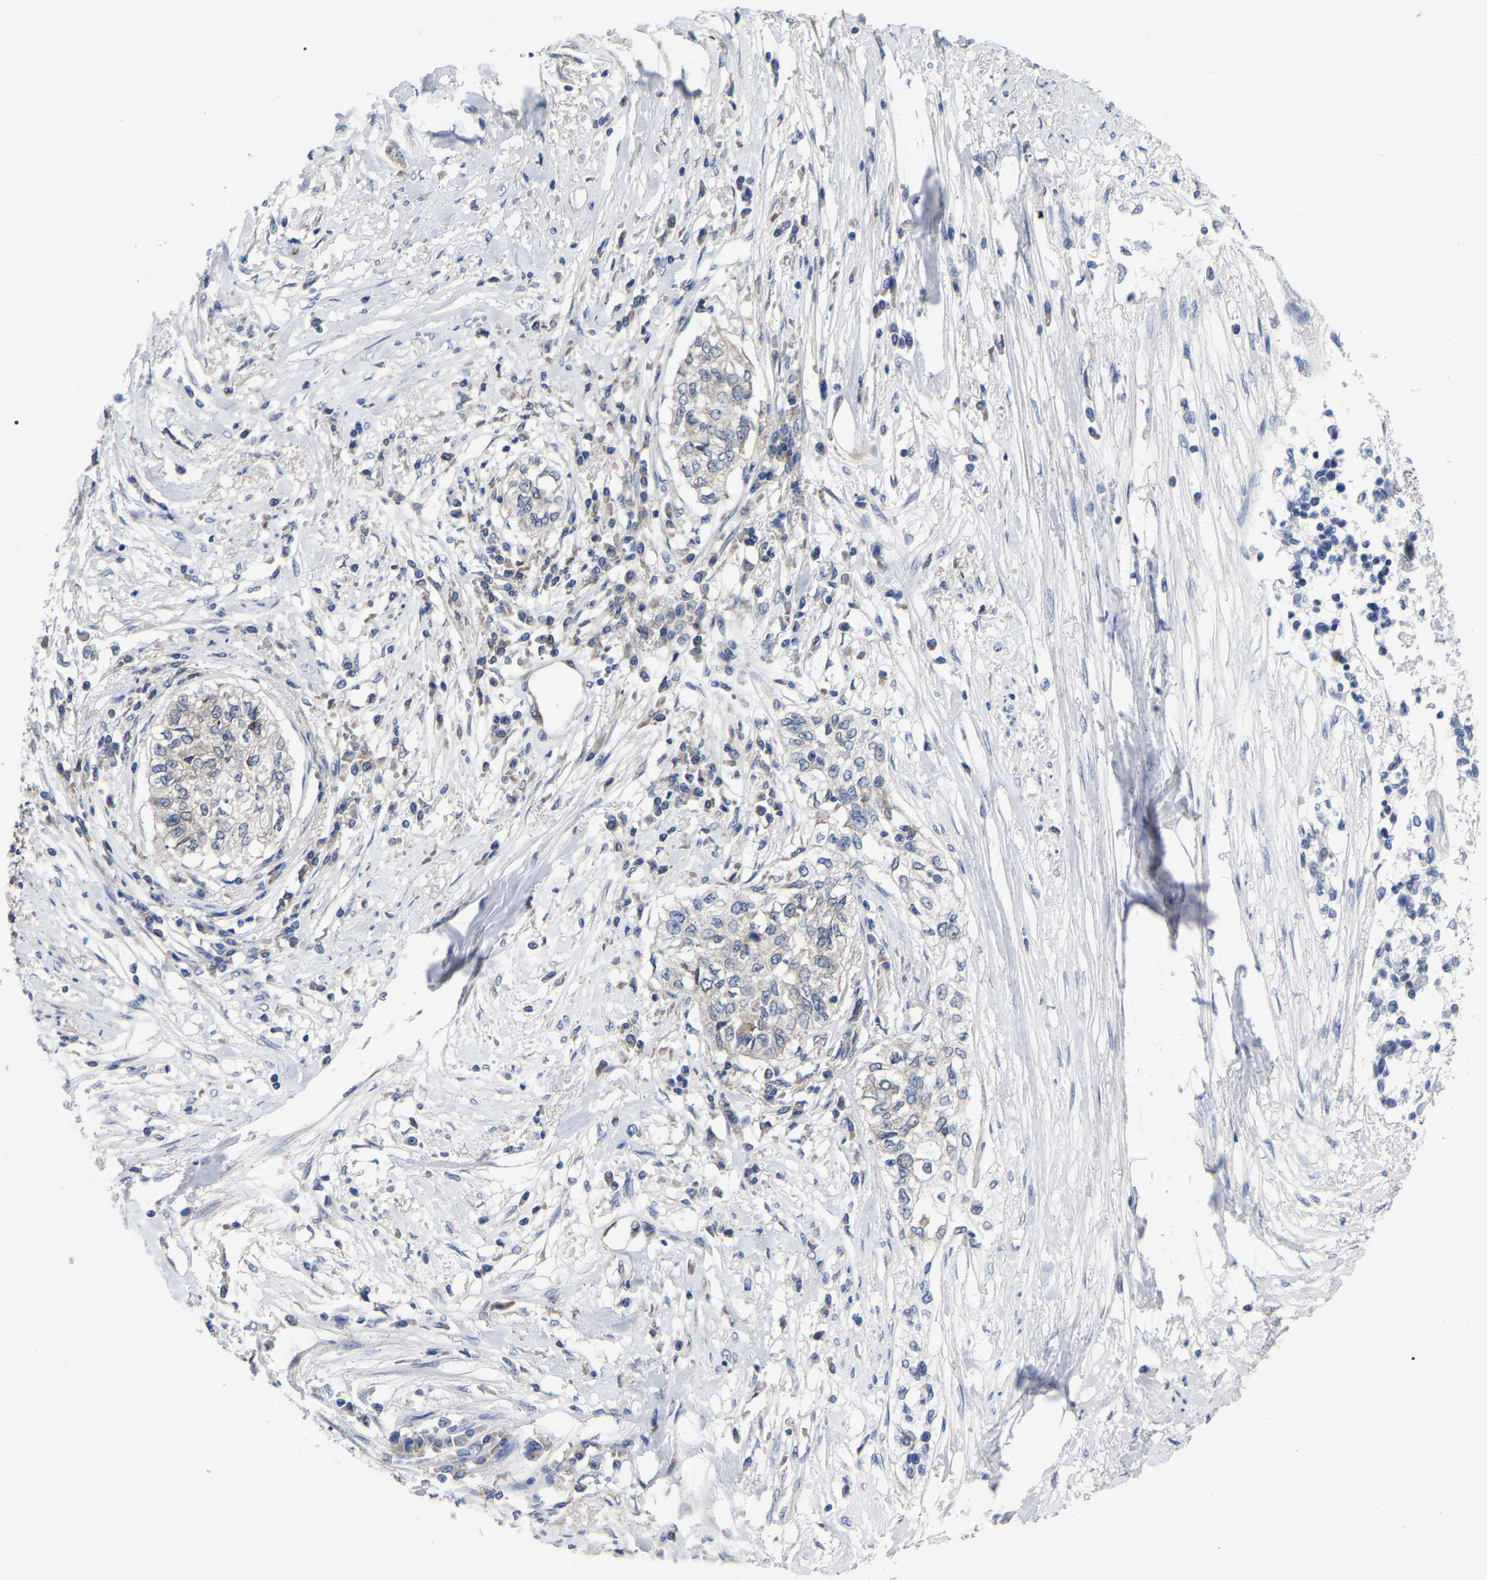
{"staining": {"intensity": "negative", "quantity": "none", "location": "none"}, "tissue": "cervical cancer", "cell_type": "Tumor cells", "image_type": "cancer", "snomed": [{"axis": "morphology", "description": "Squamous cell carcinoma, NOS"}, {"axis": "topography", "description": "Cervix"}], "caption": "The photomicrograph exhibits no significant positivity in tumor cells of cervical cancer. (DAB (3,3'-diaminobenzidine) immunohistochemistry (IHC), high magnification).", "gene": "TCP1", "patient": {"sex": "female", "age": 57}}